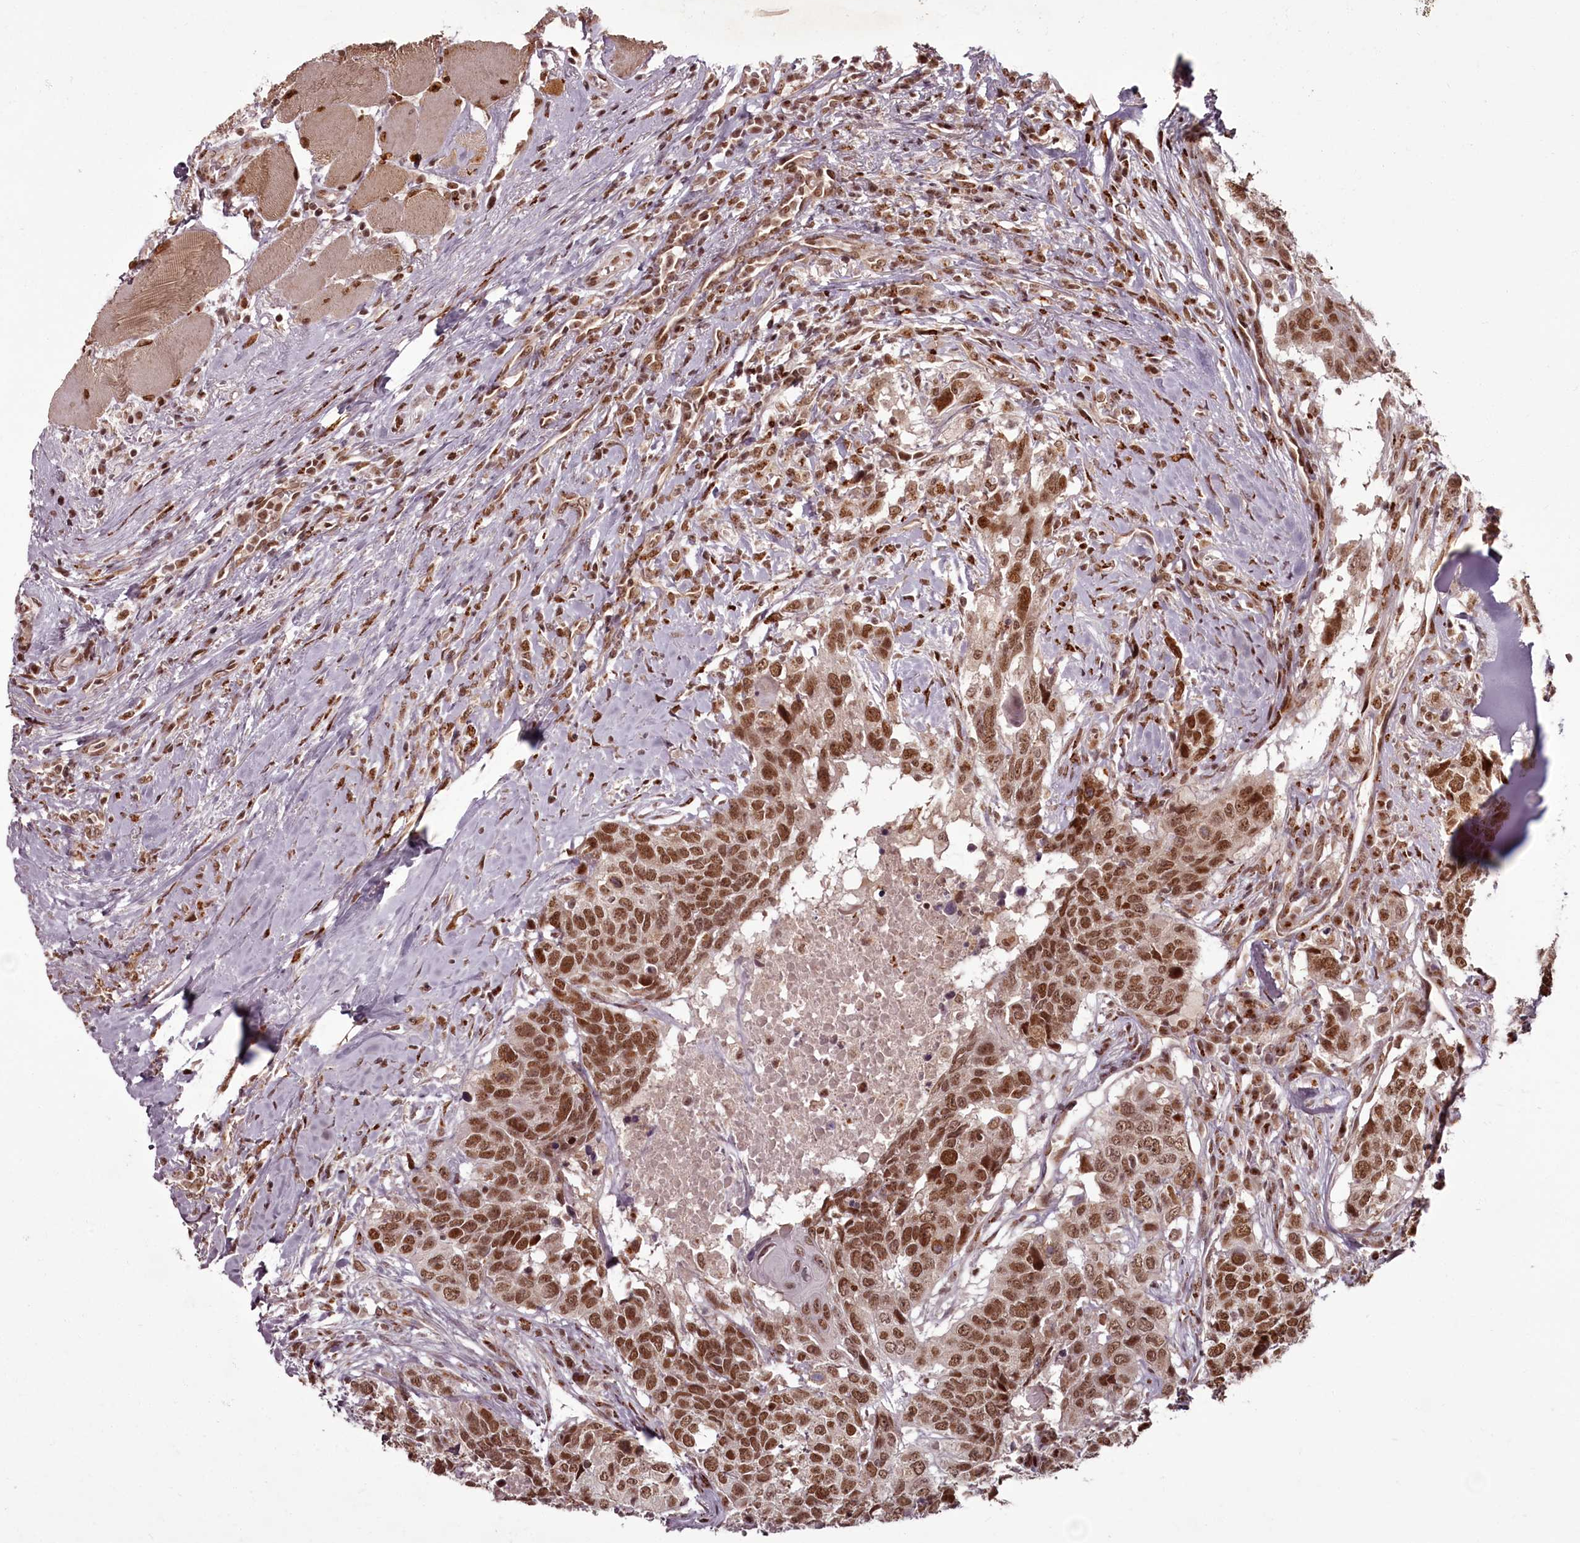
{"staining": {"intensity": "moderate", "quantity": ">75%", "location": "nuclear"}, "tissue": "head and neck cancer", "cell_type": "Tumor cells", "image_type": "cancer", "snomed": [{"axis": "morphology", "description": "Squamous cell carcinoma, NOS"}, {"axis": "topography", "description": "Head-Neck"}], "caption": "Squamous cell carcinoma (head and neck) was stained to show a protein in brown. There is medium levels of moderate nuclear staining in approximately >75% of tumor cells.", "gene": "CEP83", "patient": {"sex": "male", "age": 66}}